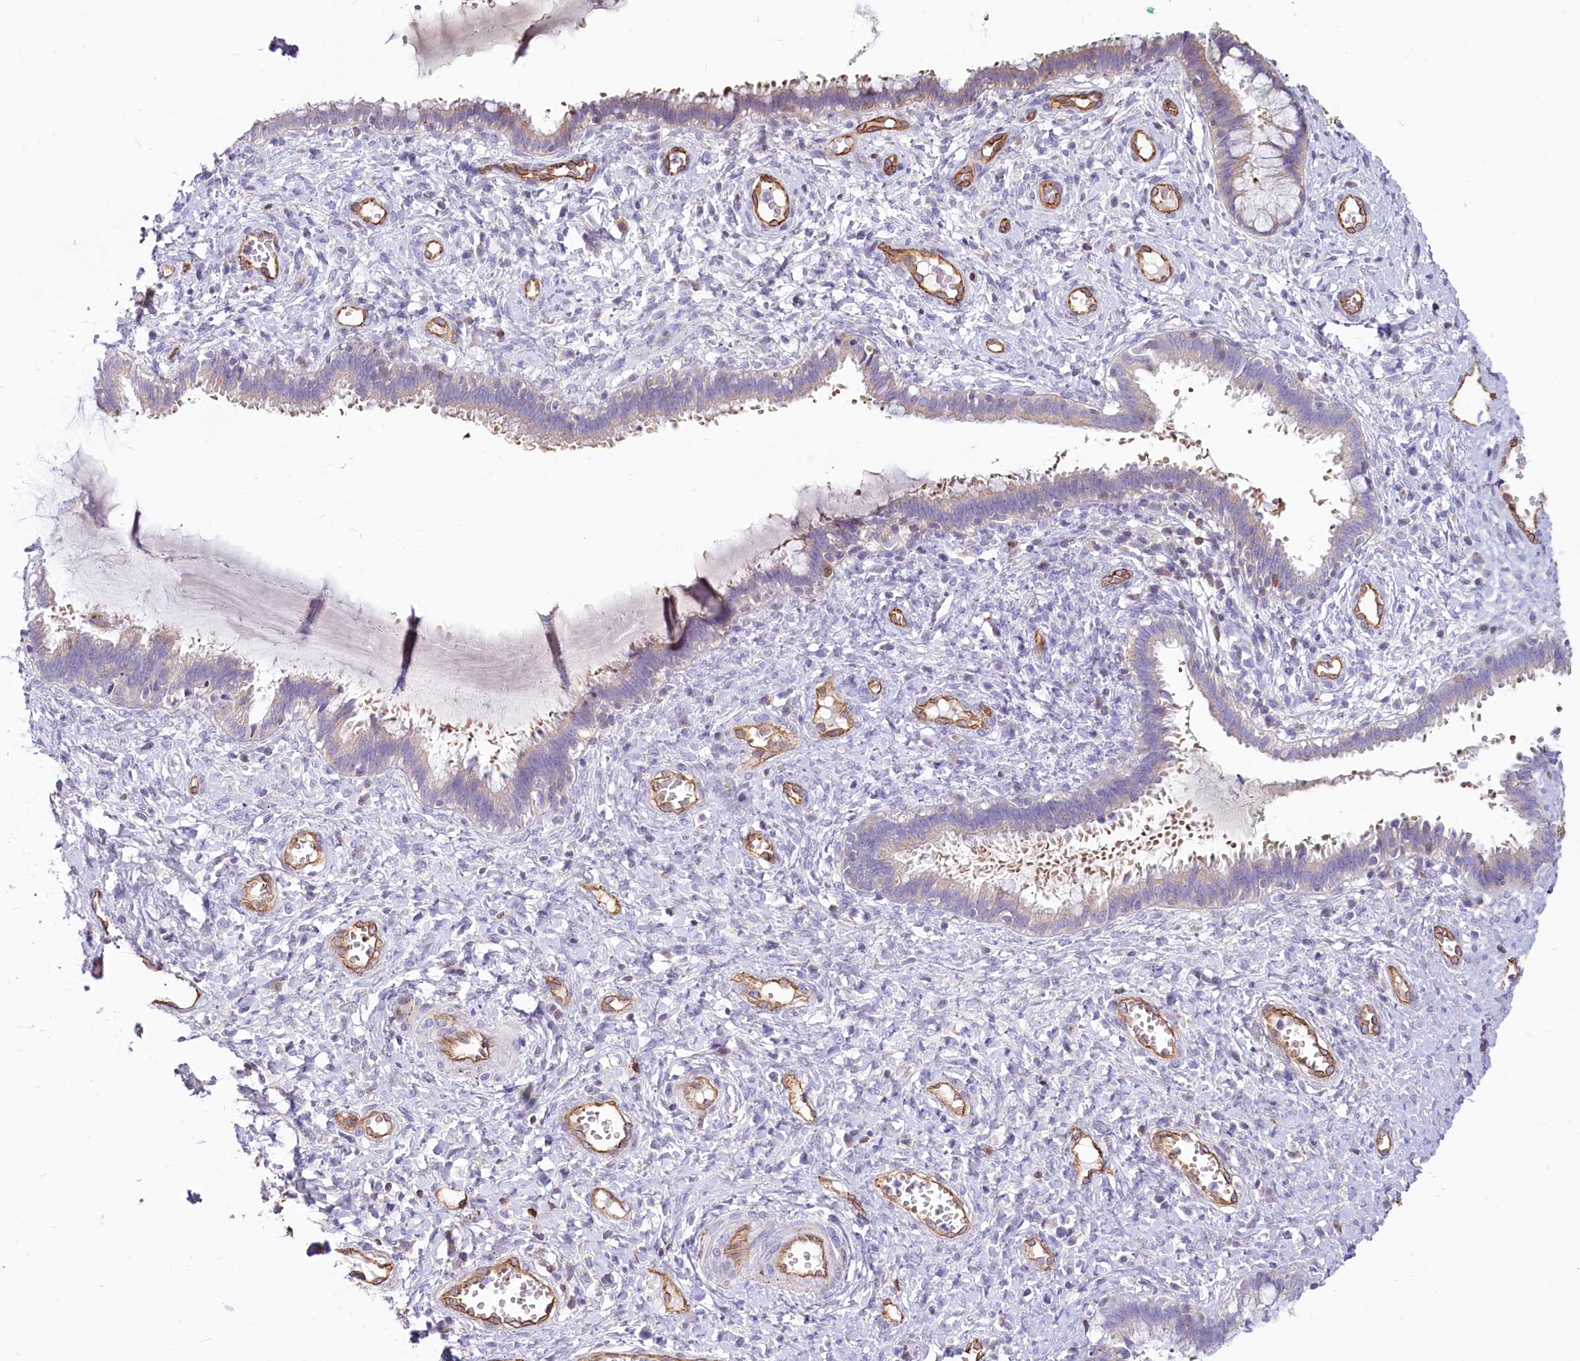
{"staining": {"intensity": "negative", "quantity": "none", "location": "none"}, "tissue": "cervix", "cell_type": "Glandular cells", "image_type": "normal", "snomed": [{"axis": "morphology", "description": "Normal tissue, NOS"}, {"axis": "morphology", "description": "Adenocarcinoma, NOS"}, {"axis": "topography", "description": "Cervix"}], "caption": "DAB immunohistochemical staining of benign cervix reveals no significant positivity in glandular cells.", "gene": "LMOD3", "patient": {"sex": "female", "age": 29}}